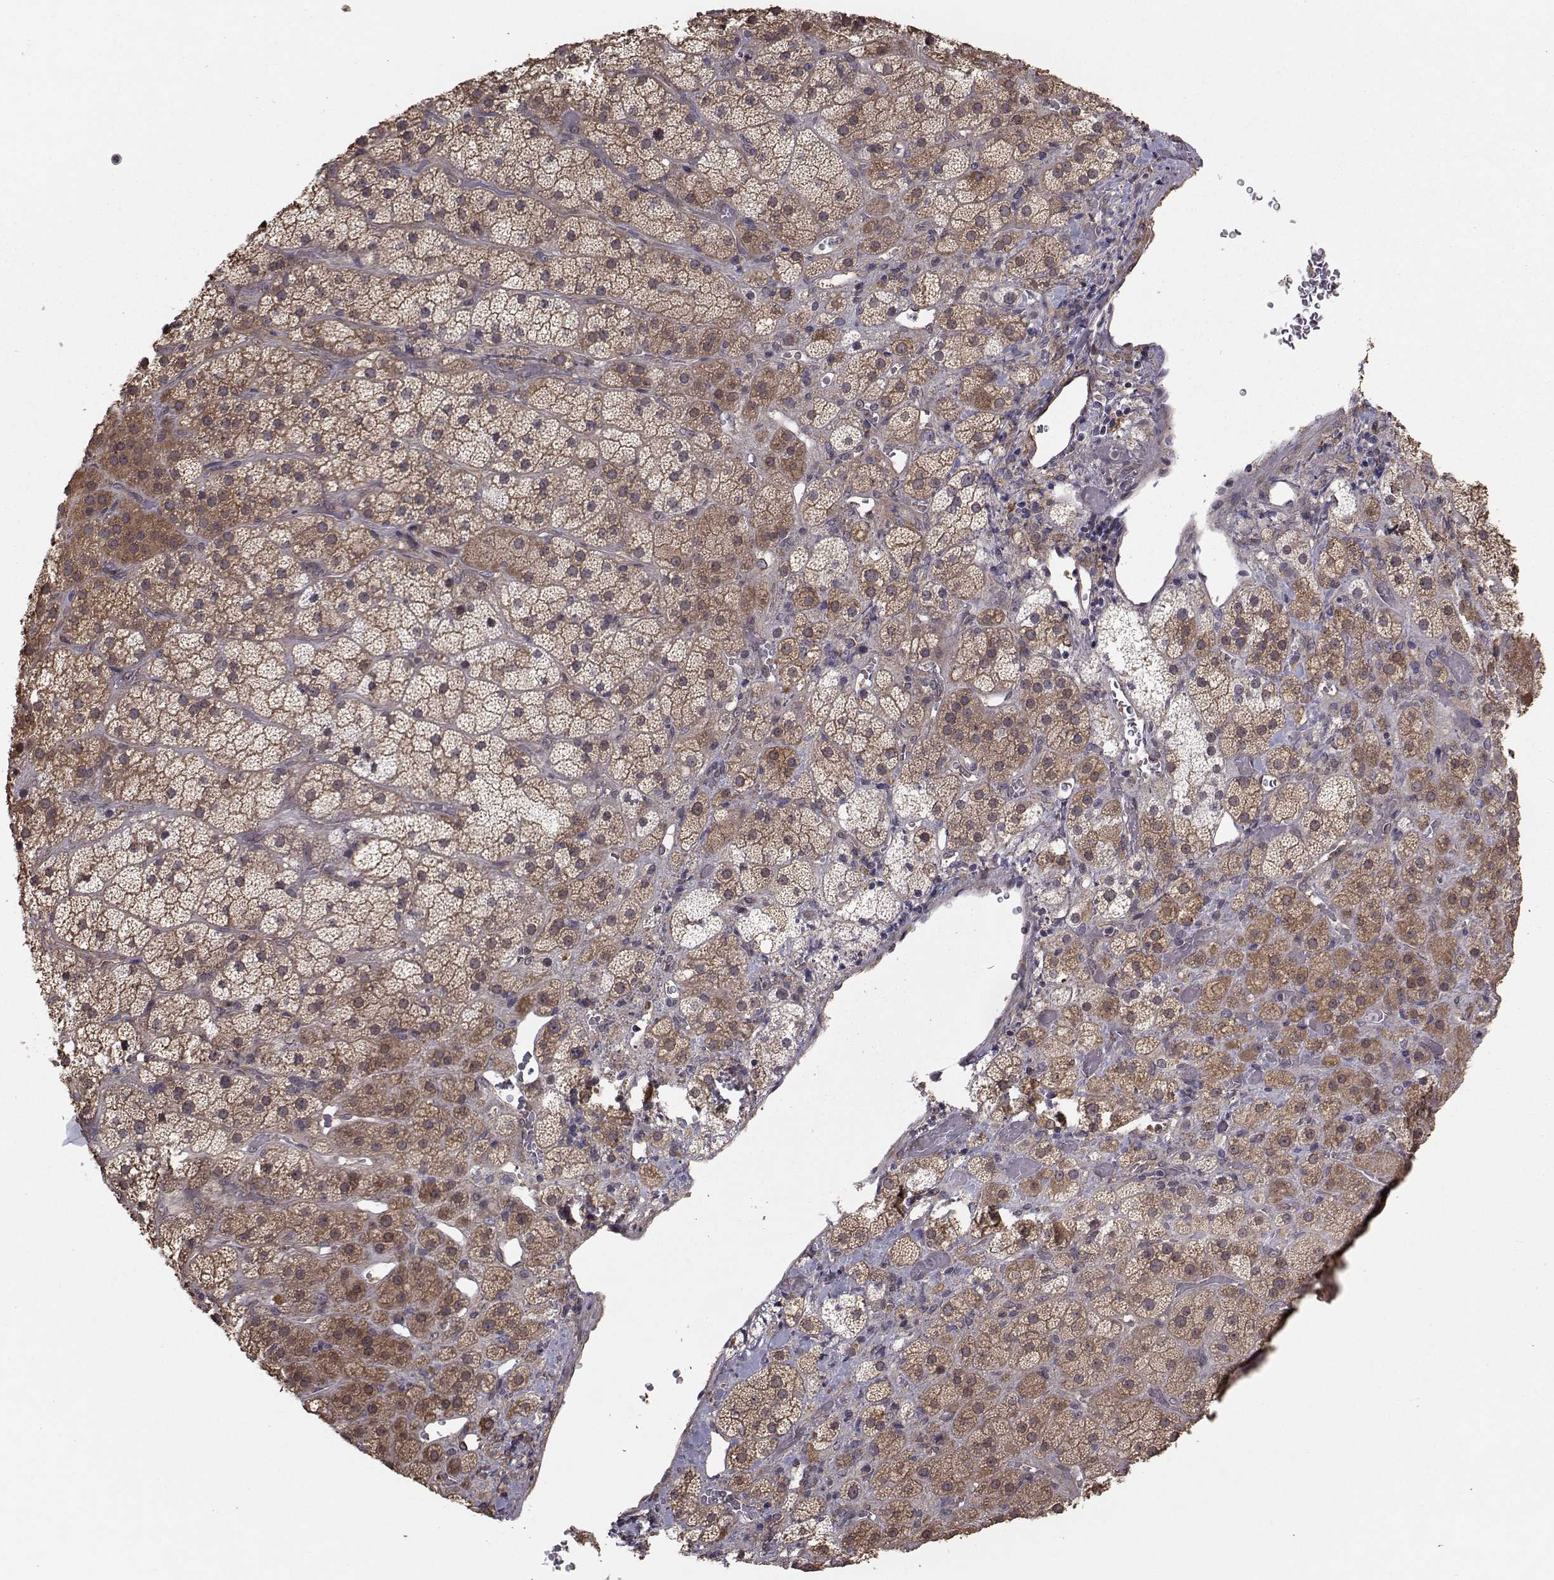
{"staining": {"intensity": "strong", "quantity": "<25%", "location": "cytoplasmic/membranous"}, "tissue": "adrenal gland", "cell_type": "Glandular cells", "image_type": "normal", "snomed": [{"axis": "morphology", "description": "Normal tissue, NOS"}, {"axis": "topography", "description": "Adrenal gland"}], "caption": "The histopathology image demonstrates immunohistochemical staining of unremarkable adrenal gland. There is strong cytoplasmic/membranous staining is identified in about <25% of glandular cells. (IHC, brightfield microscopy, high magnification).", "gene": "TRIP10", "patient": {"sex": "male", "age": 57}}